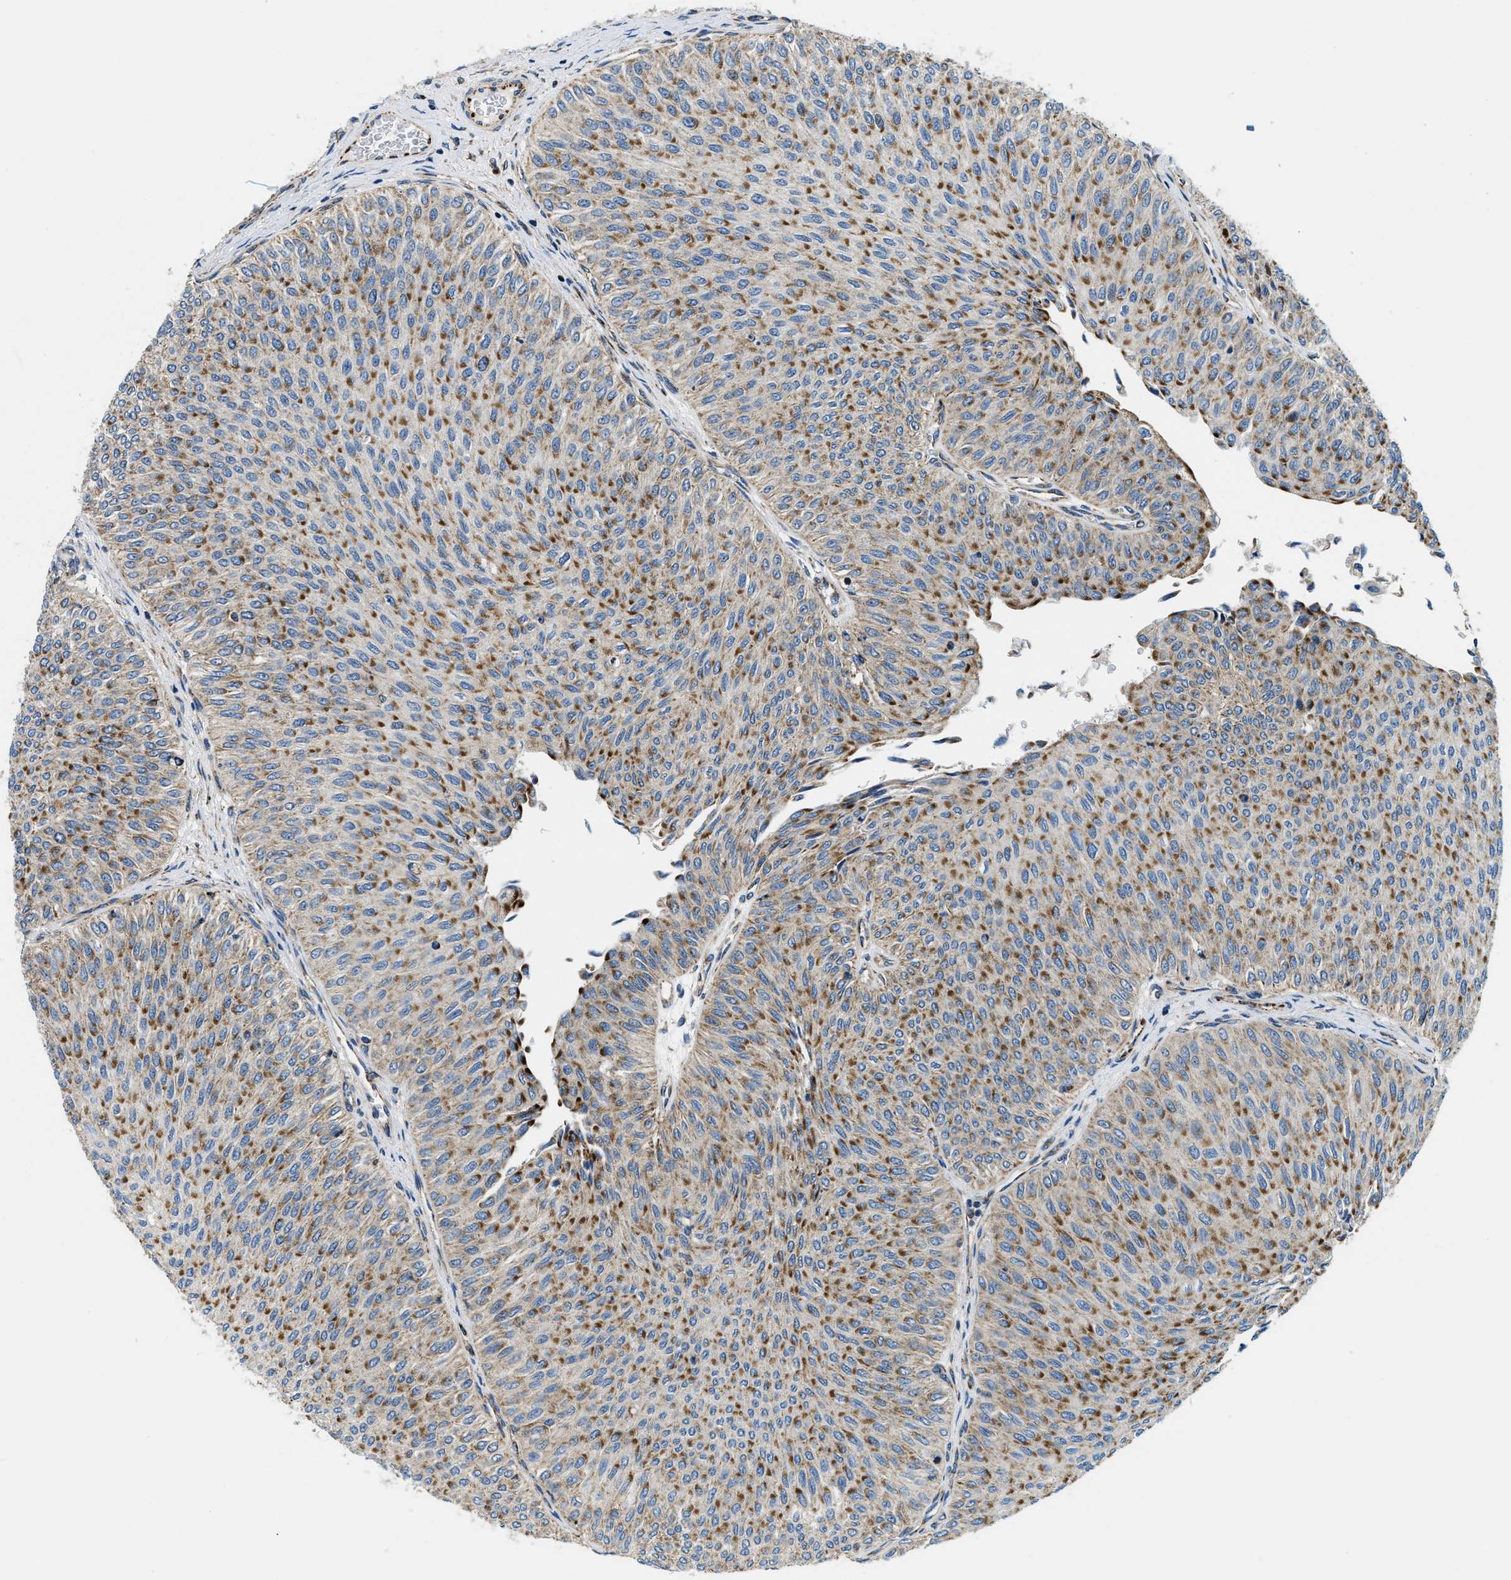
{"staining": {"intensity": "moderate", "quantity": ">75%", "location": "cytoplasmic/membranous"}, "tissue": "urothelial cancer", "cell_type": "Tumor cells", "image_type": "cancer", "snomed": [{"axis": "morphology", "description": "Urothelial carcinoma, Low grade"}, {"axis": "topography", "description": "Urinary bladder"}], "caption": "Immunohistochemical staining of urothelial carcinoma (low-grade) displays moderate cytoplasmic/membranous protein expression in approximately >75% of tumor cells.", "gene": "SAMD4B", "patient": {"sex": "male", "age": 78}}